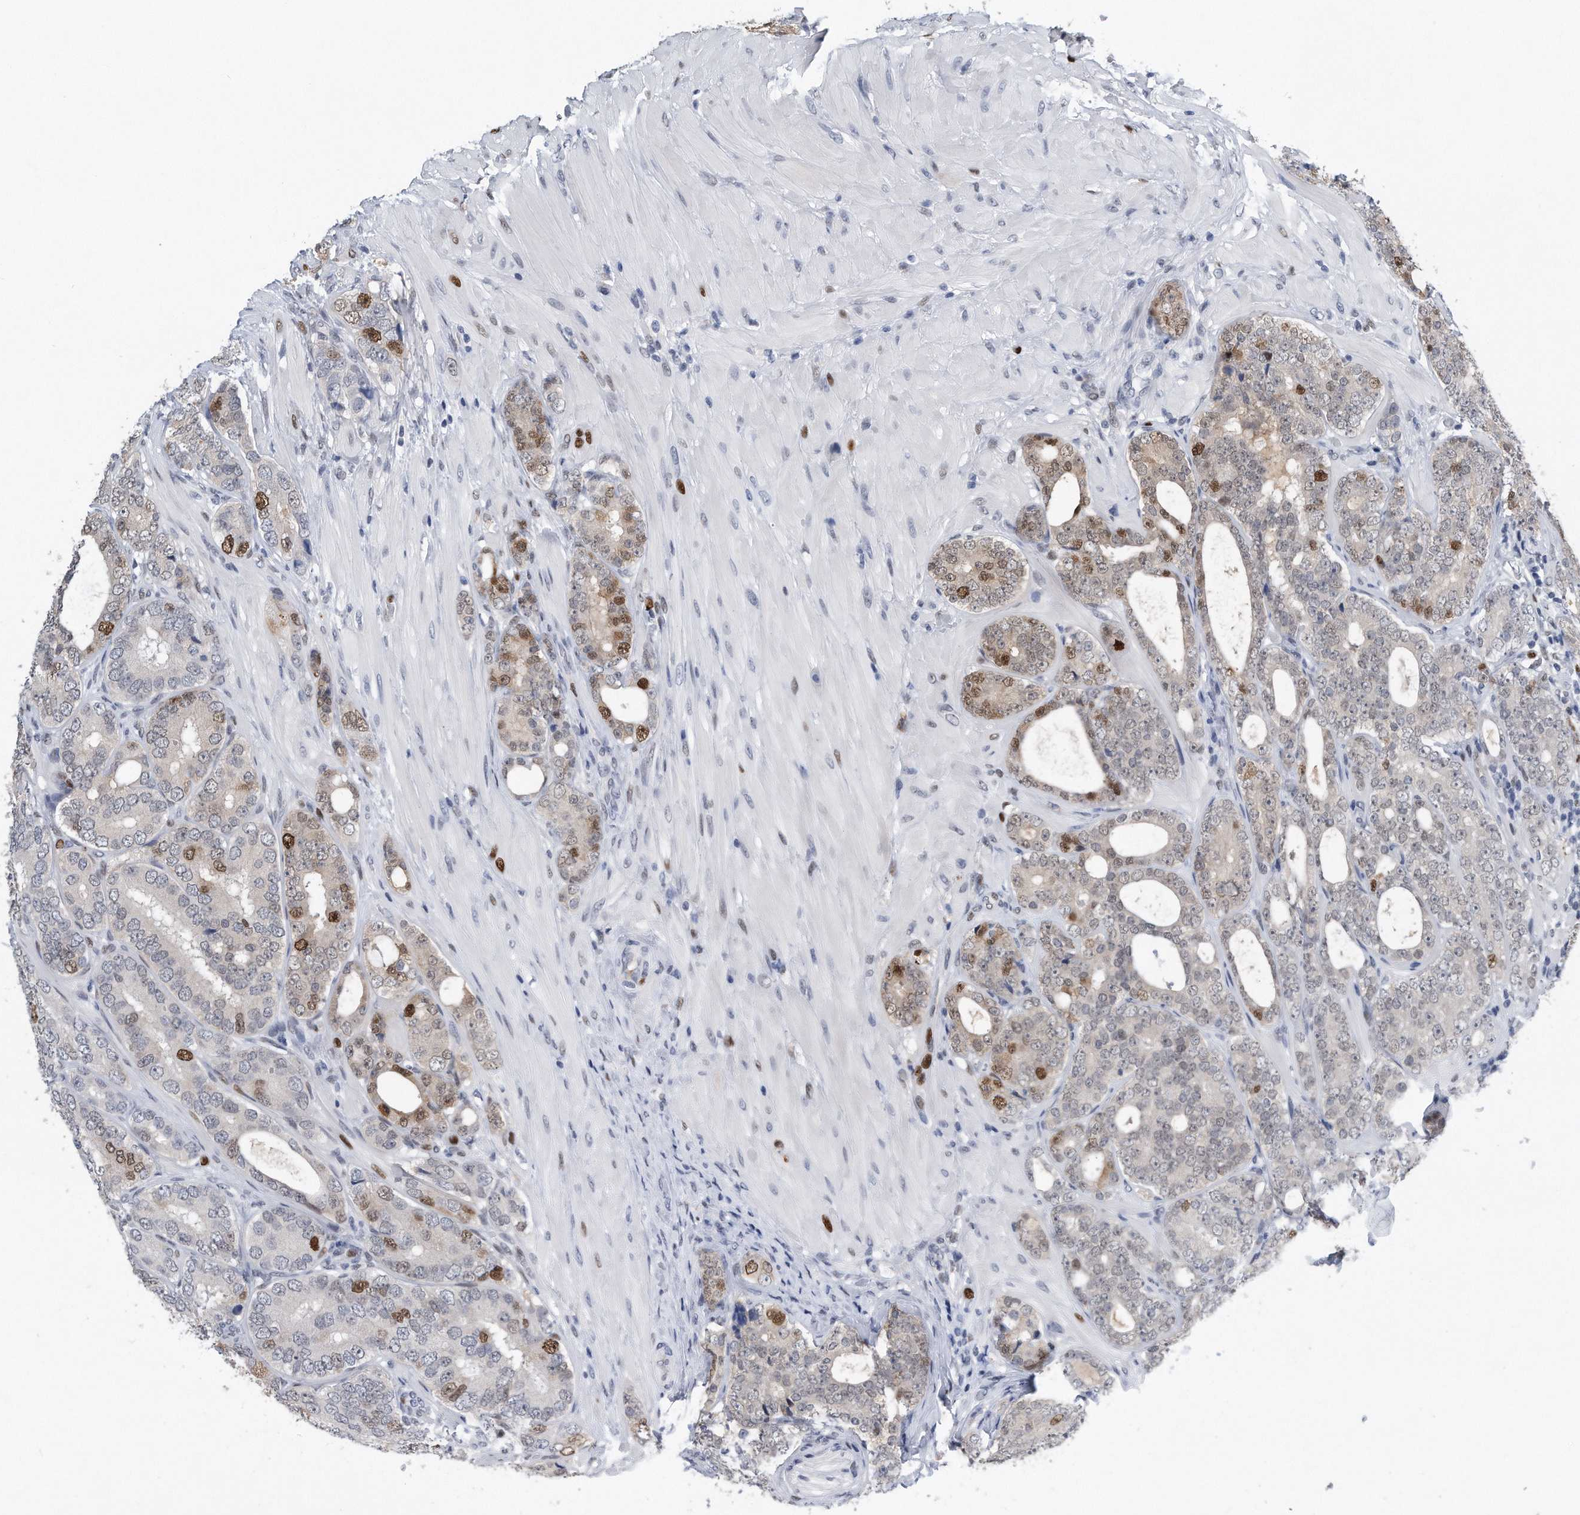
{"staining": {"intensity": "strong", "quantity": "<25%", "location": "nuclear"}, "tissue": "prostate cancer", "cell_type": "Tumor cells", "image_type": "cancer", "snomed": [{"axis": "morphology", "description": "Adenocarcinoma, High grade"}, {"axis": "topography", "description": "Prostate"}], "caption": "Immunohistochemistry (IHC) micrograph of neoplastic tissue: prostate cancer (high-grade adenocarcinoma) stained using IHC demonstrates medium levels of strong protein expression localized specifically in the nuclear of tumor cells, appearing as a nuclear brown color.", "gene": "PCNA", "patient": {"sex": "male", "age": 56}}